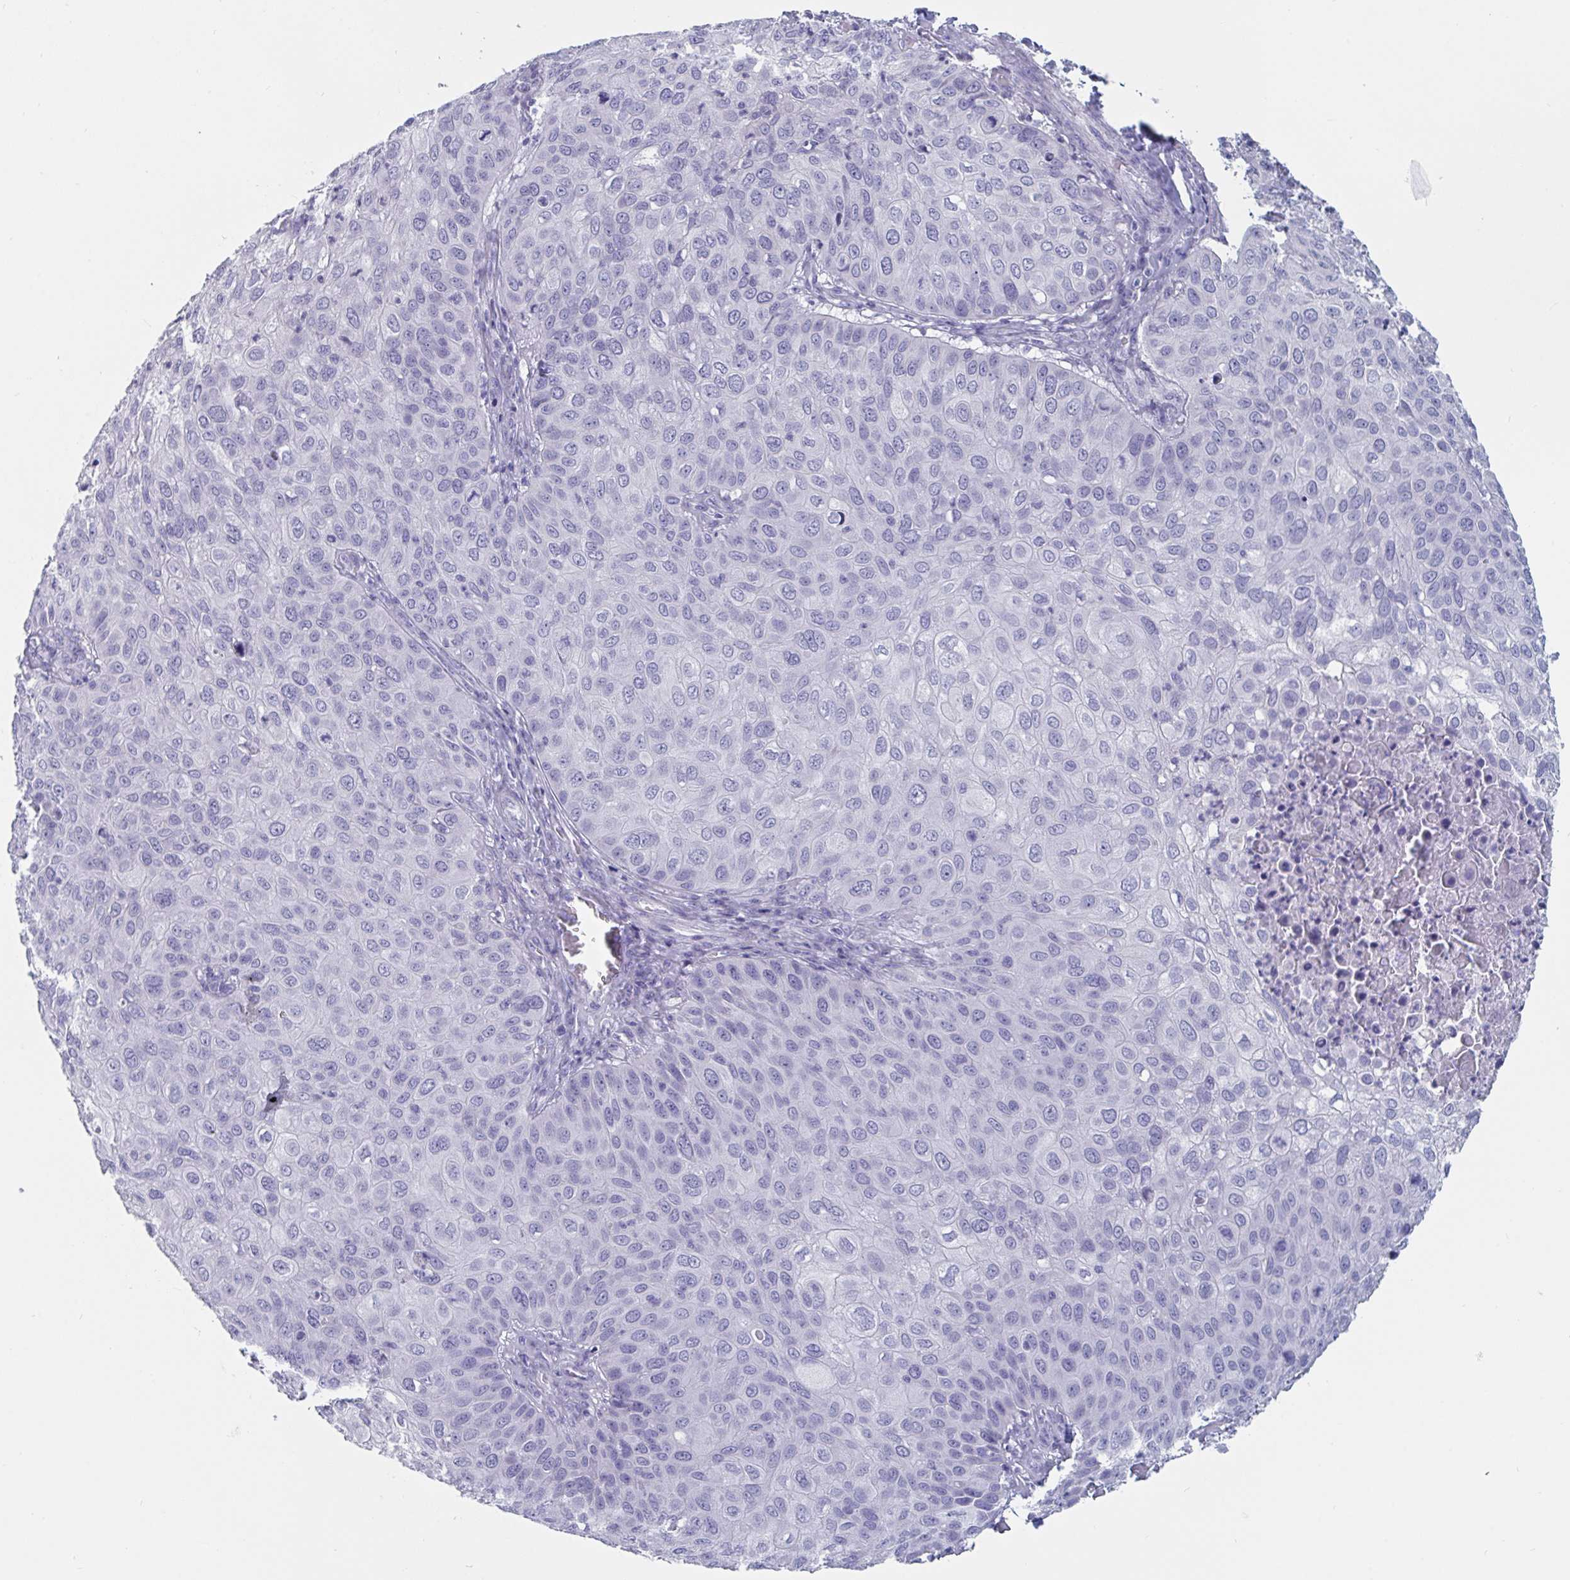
{"staining": {"intensity": "negative", "quantity": "none", "location": "none"}, "tissue": "skin cancer", "cell_type": "Tumor cells", "image_type": "cancer", "snomed": [{"axis": "morphology", "description": "Squamous cell carcinoma, NOS"}, {"axis": "topography", "description": "Skin"}], "caption": "Immunohistochemistry image of neoplastic tissue: squamous cell carcinoma (skin) stained with DAB (3,3'-diaminobenzidine) exhibits no significant protein expression in tumor cells.", "gene": "DPEP3", "patient": {"sex": "male", "age": 87}}